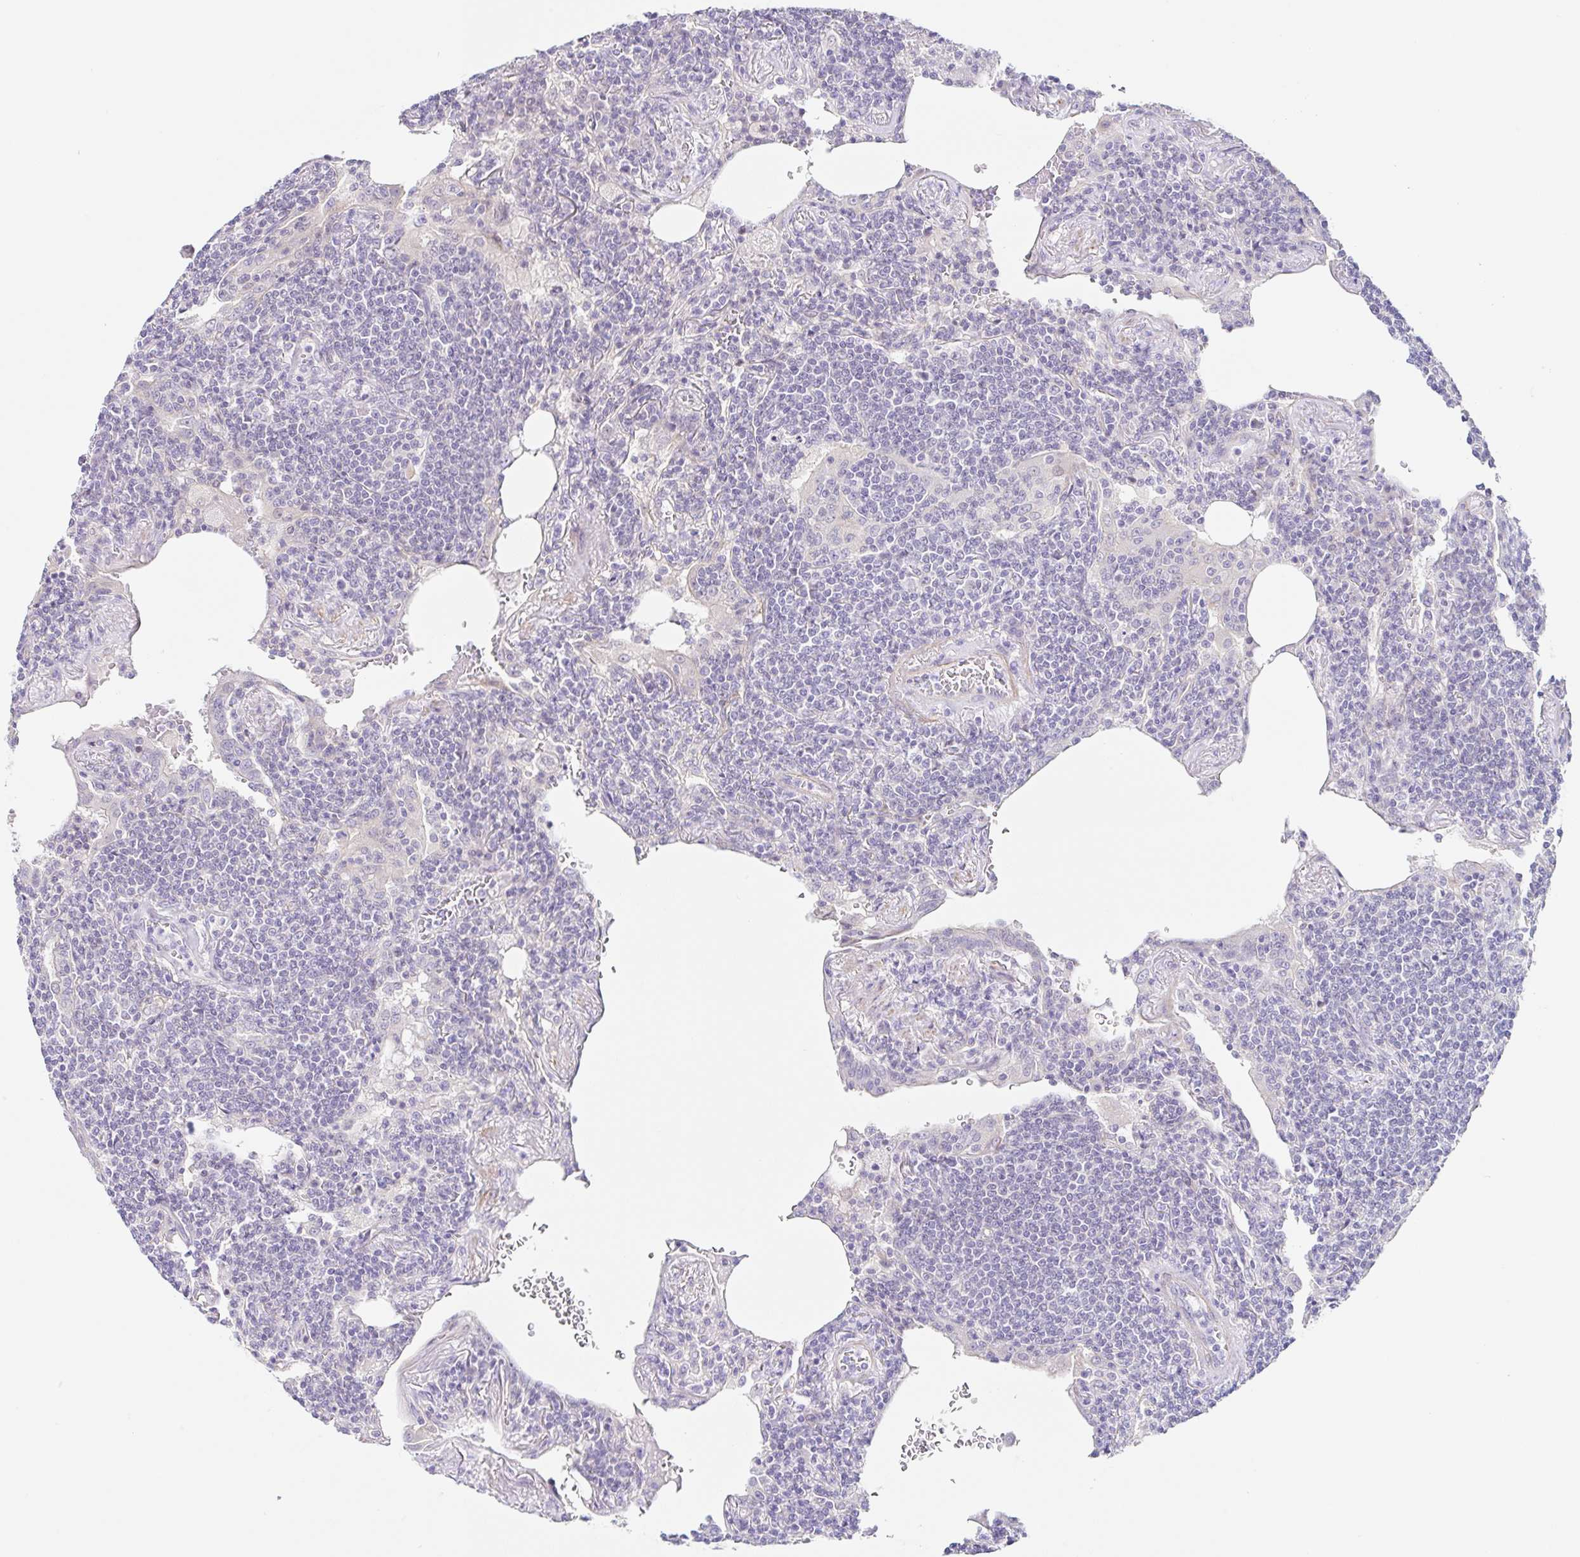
{"staining": {"intensity": "negative", "quantity": "none", "location": "none"}, "tissue": "lymphoma", "cell_type": "Tumor cells", "image_type": "cancer", "snomed": [{"axis": "morphology", "description": "Malignant lymphoma, non-Hodgkin's type, Low grade"}, {"axis": "topography", "description": "Lung"}], "caption": "High power microscopy histopathology image of an immunohistochemistry image of lymphoma, revealing no significant staining in tumor cells.", "gene": "DCAF17", "patient": {"sex": "female", "age": 71}}